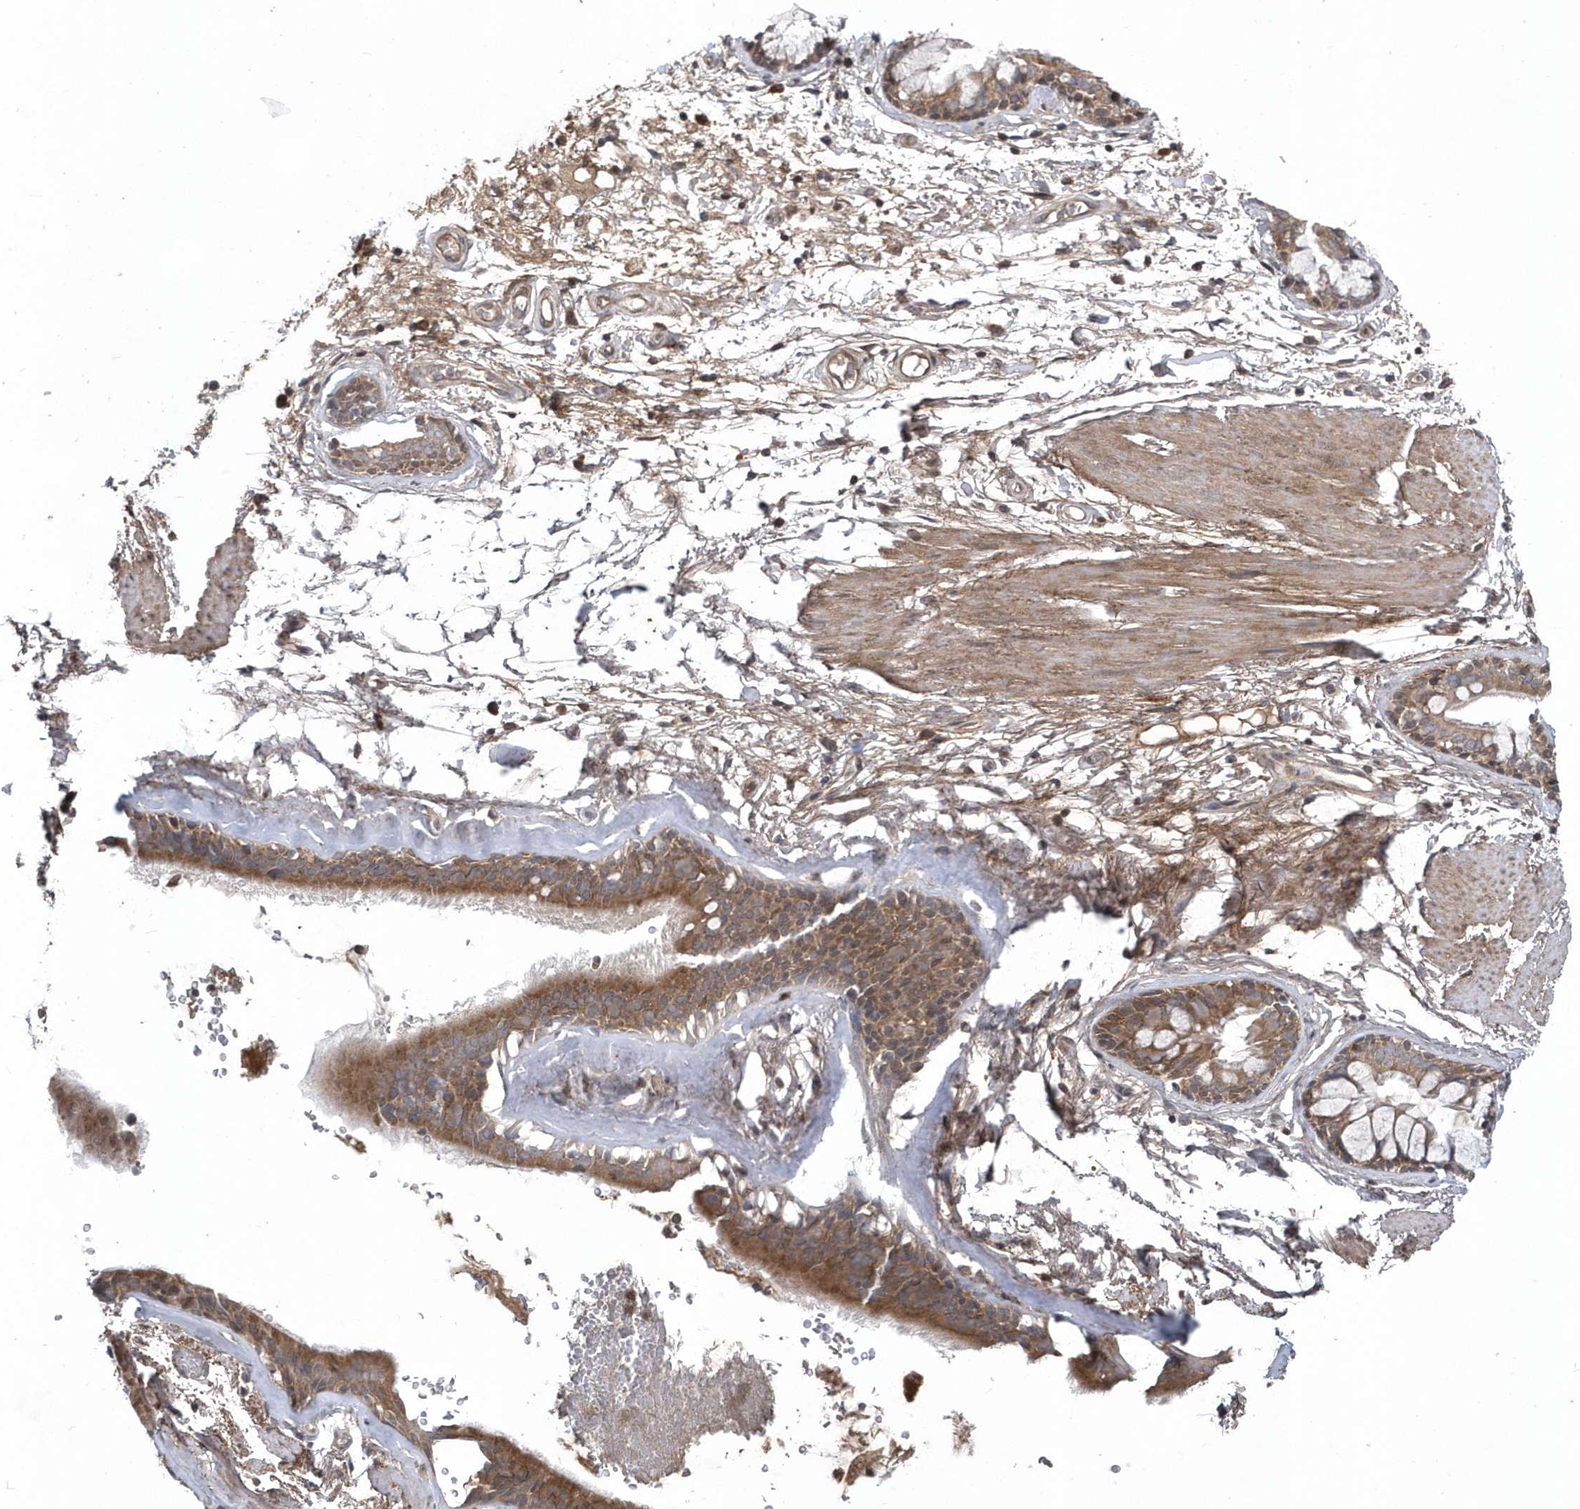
{"staining": {"intensity": "moderate", "quantity": ">75%", "location": "cytoplasmic/membranous"}, "tissue": "soft tissue", "cell_type": "Chondrocytes", "image_type": "normal", "snomed": [{"axis": "morphology", "description": "Normal tissue, NOS"}, {"axis": "topography", "description": "Cartilage tissue"}], "caption": "A brown stain labels moderate cytoplasmic/membranous staining of a protein in chondrocytes of unremarkable human soft tissue. (Brightfield microscopy of DAB IHC at high magnification).", "gene": "HMGCS1", "patient": {"sex": "female", "age": 63}}